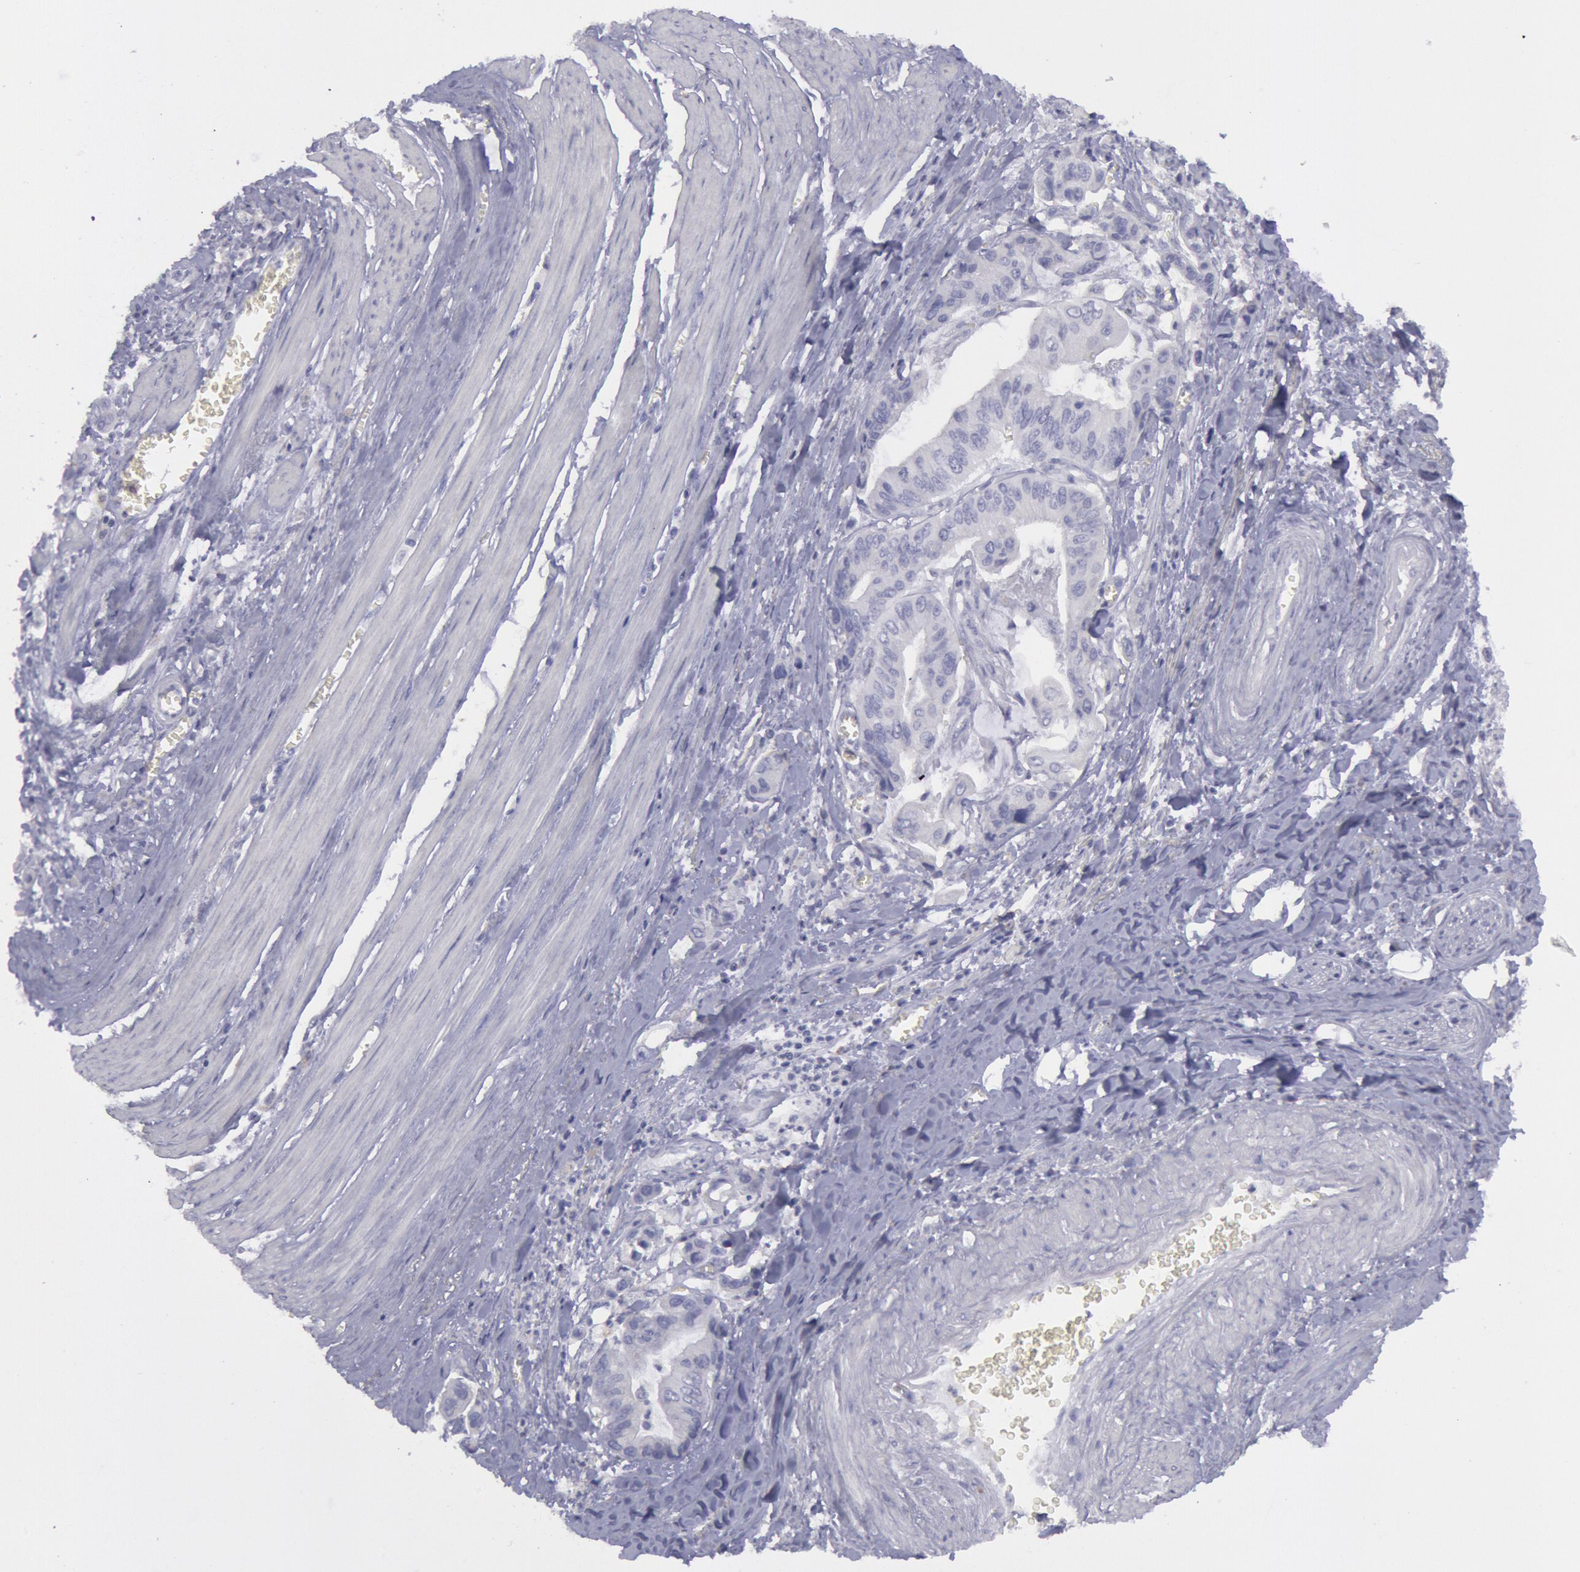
{"staining": {"intensity": "negative", "quantity": "none", "location": "none"}, "tissue": "stomach cancer", "cell_type": "Tumor cells", "image_type": "cancer", "snomed": [{"axis": "morphology", "description": "Adenocarcinoma, NOS"}, {"axis": "topography", "description": "Stomach, upper"}], "caption": "Immunohistochemical staining of stomach adenocarcinoma exhibits no significant positivity in tumor cells.", "gene": "MYH7", "patient": {"sex": "male", "age": 80}}